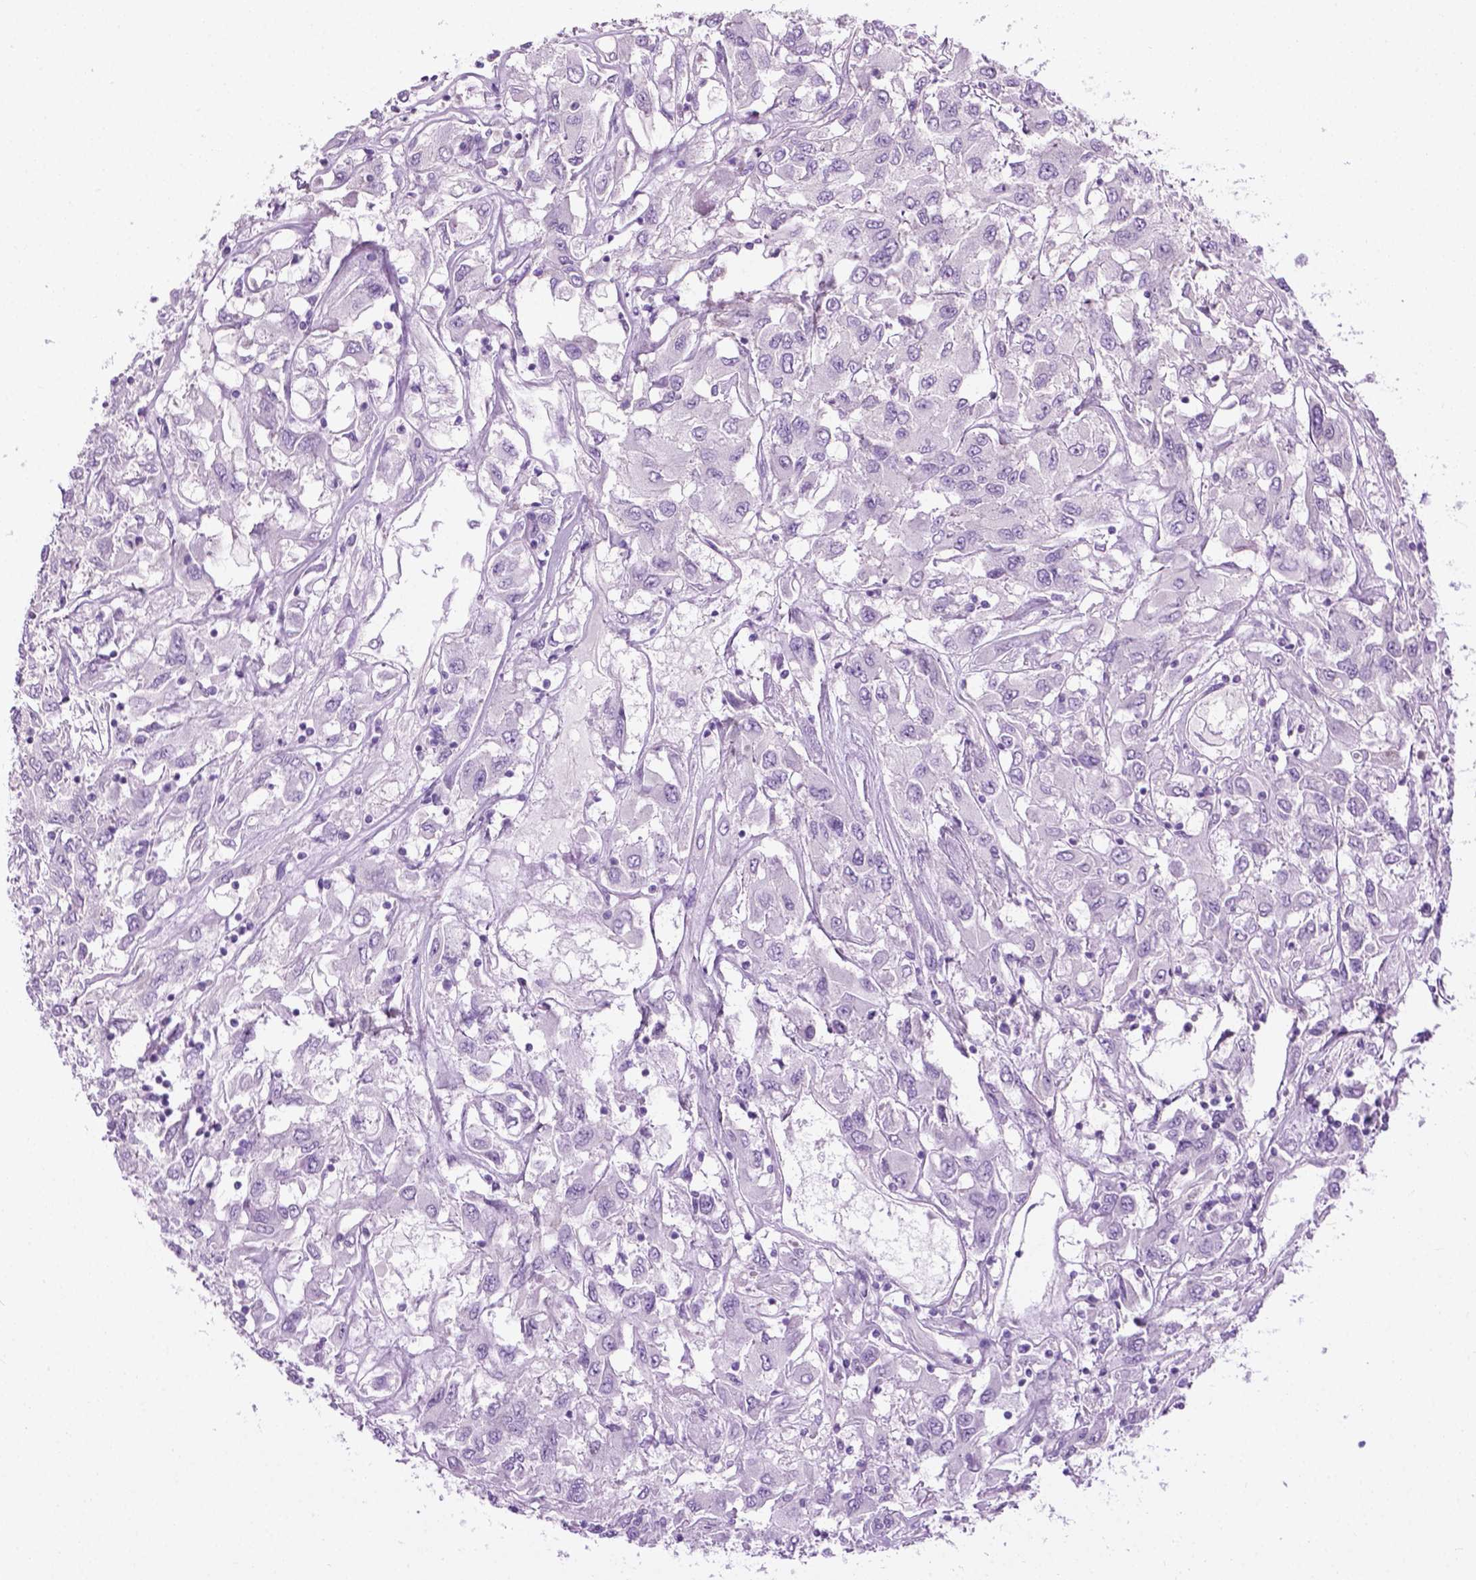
{"staining": {"intensity": "negative", "quantity": "none", "location": "none"}, "tissue": "renal cancer", "cell_type": "Tumor cells", "image_type": "cancer", "snomed": [{"axis": "morphology", "description": "Adenocarcinoma, NOS"}, {"axis": "topography", "description": "Kidney"}], "caption": "High magnification brightfield microscopy of renal cancer stained with DAB (3,3'-diaminobenzidine) (brown) and counterstained with hematoxylin (blue): tumor cells show no significant staining.", "gene": "SPECC1L", "patient": {"sex": "female", "age": 76}}